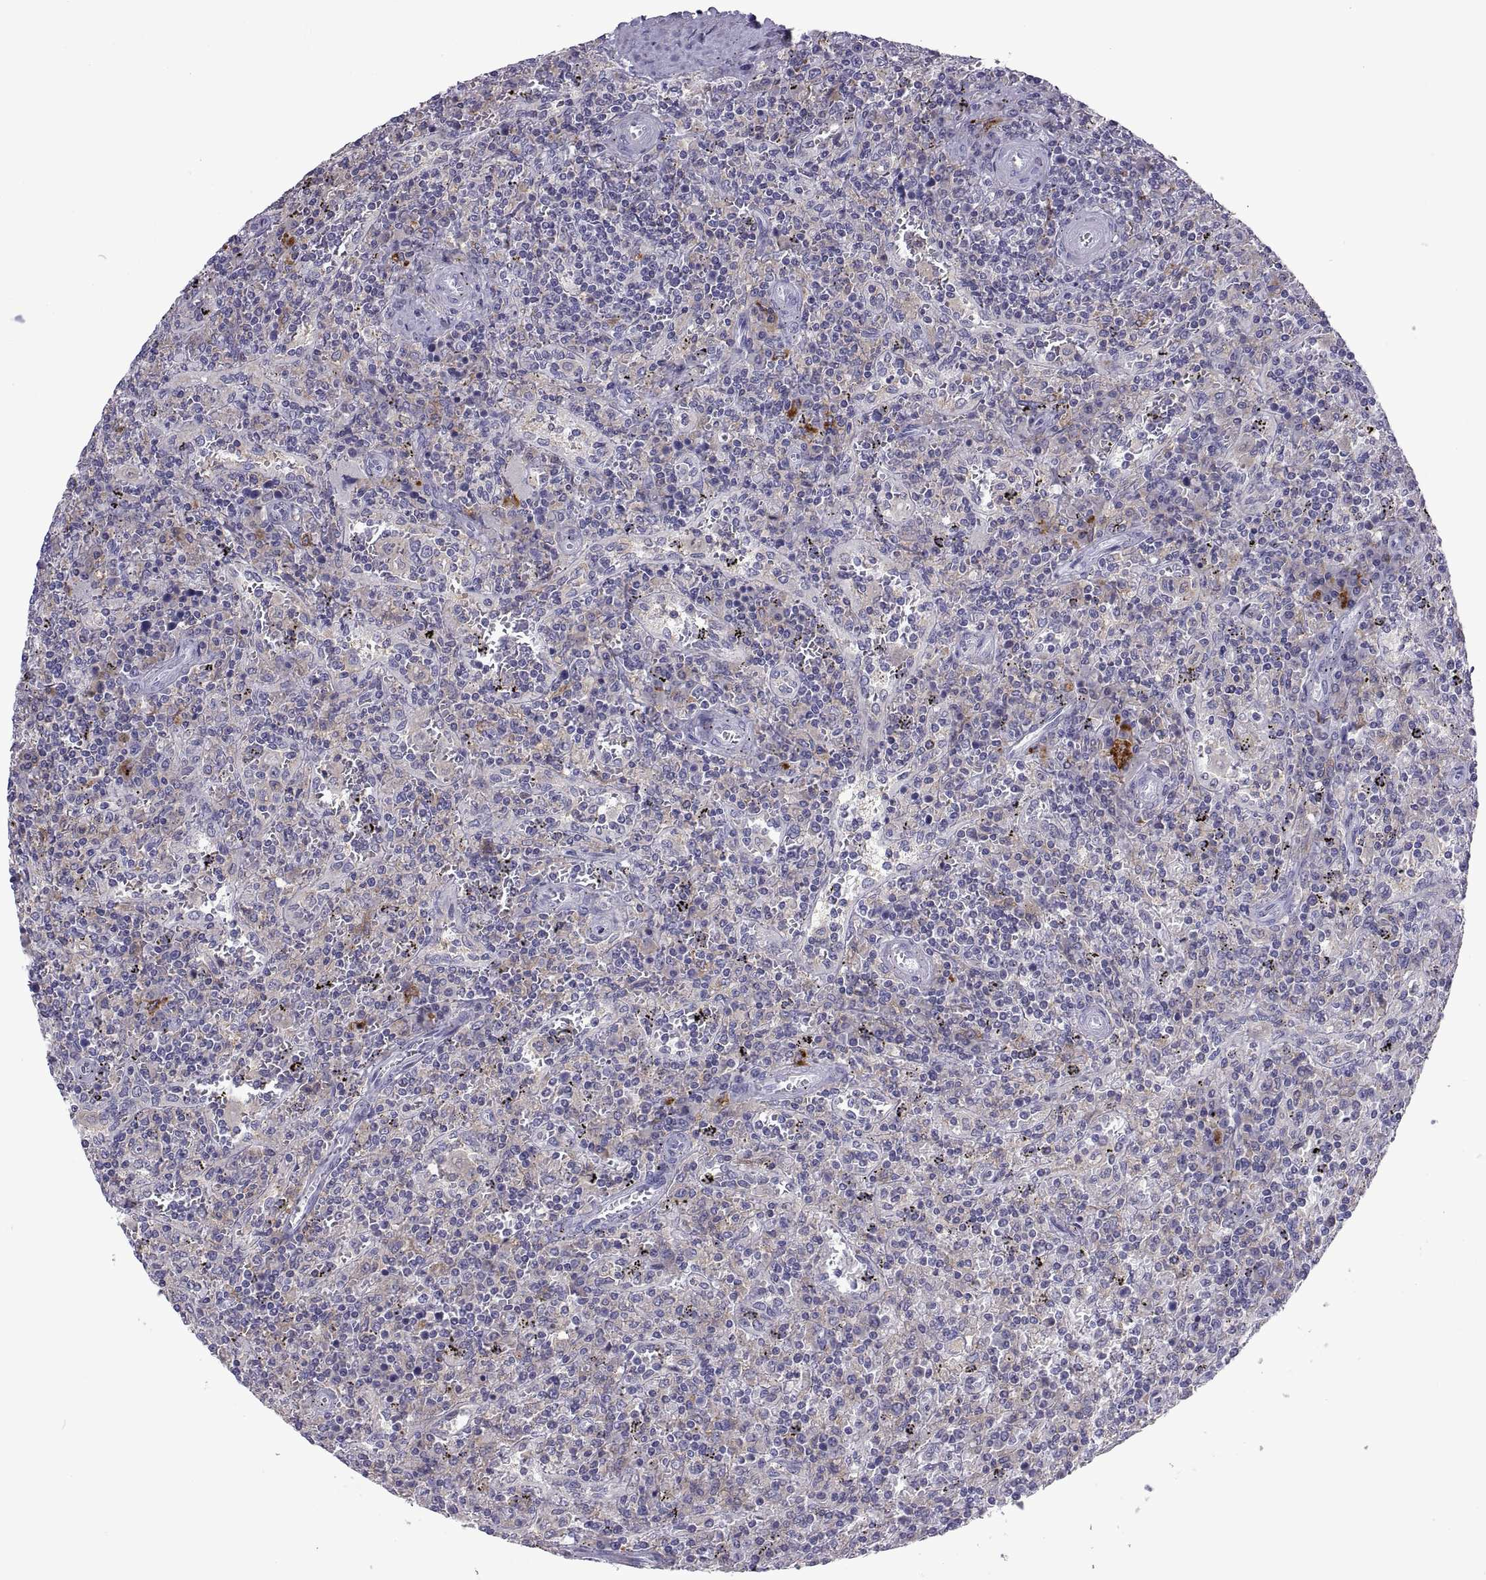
{"staining": {"intensity": "negative", "quantity": "none", "location": "none"}, "tissue": "lymphoma", "cell_type": "Tumor cells", "image_type": "cancer", "snomed": [{"axis": "morphology", "description": "Malignant lymphoma, non-Hodgkin's type, Low grade"}, {"axis": "topography", "description": "Spleen"}], "caption": "An IHC histopathology image of malignant lymphoma, non-Hodgkin's type (low-grade) is shown. There is no staining in tumor cells of malignant lymphoma, non-Hodgkin's type (low-grade).", "gene": "RGS19", "patient": {"sex": "male", "age": 62}}